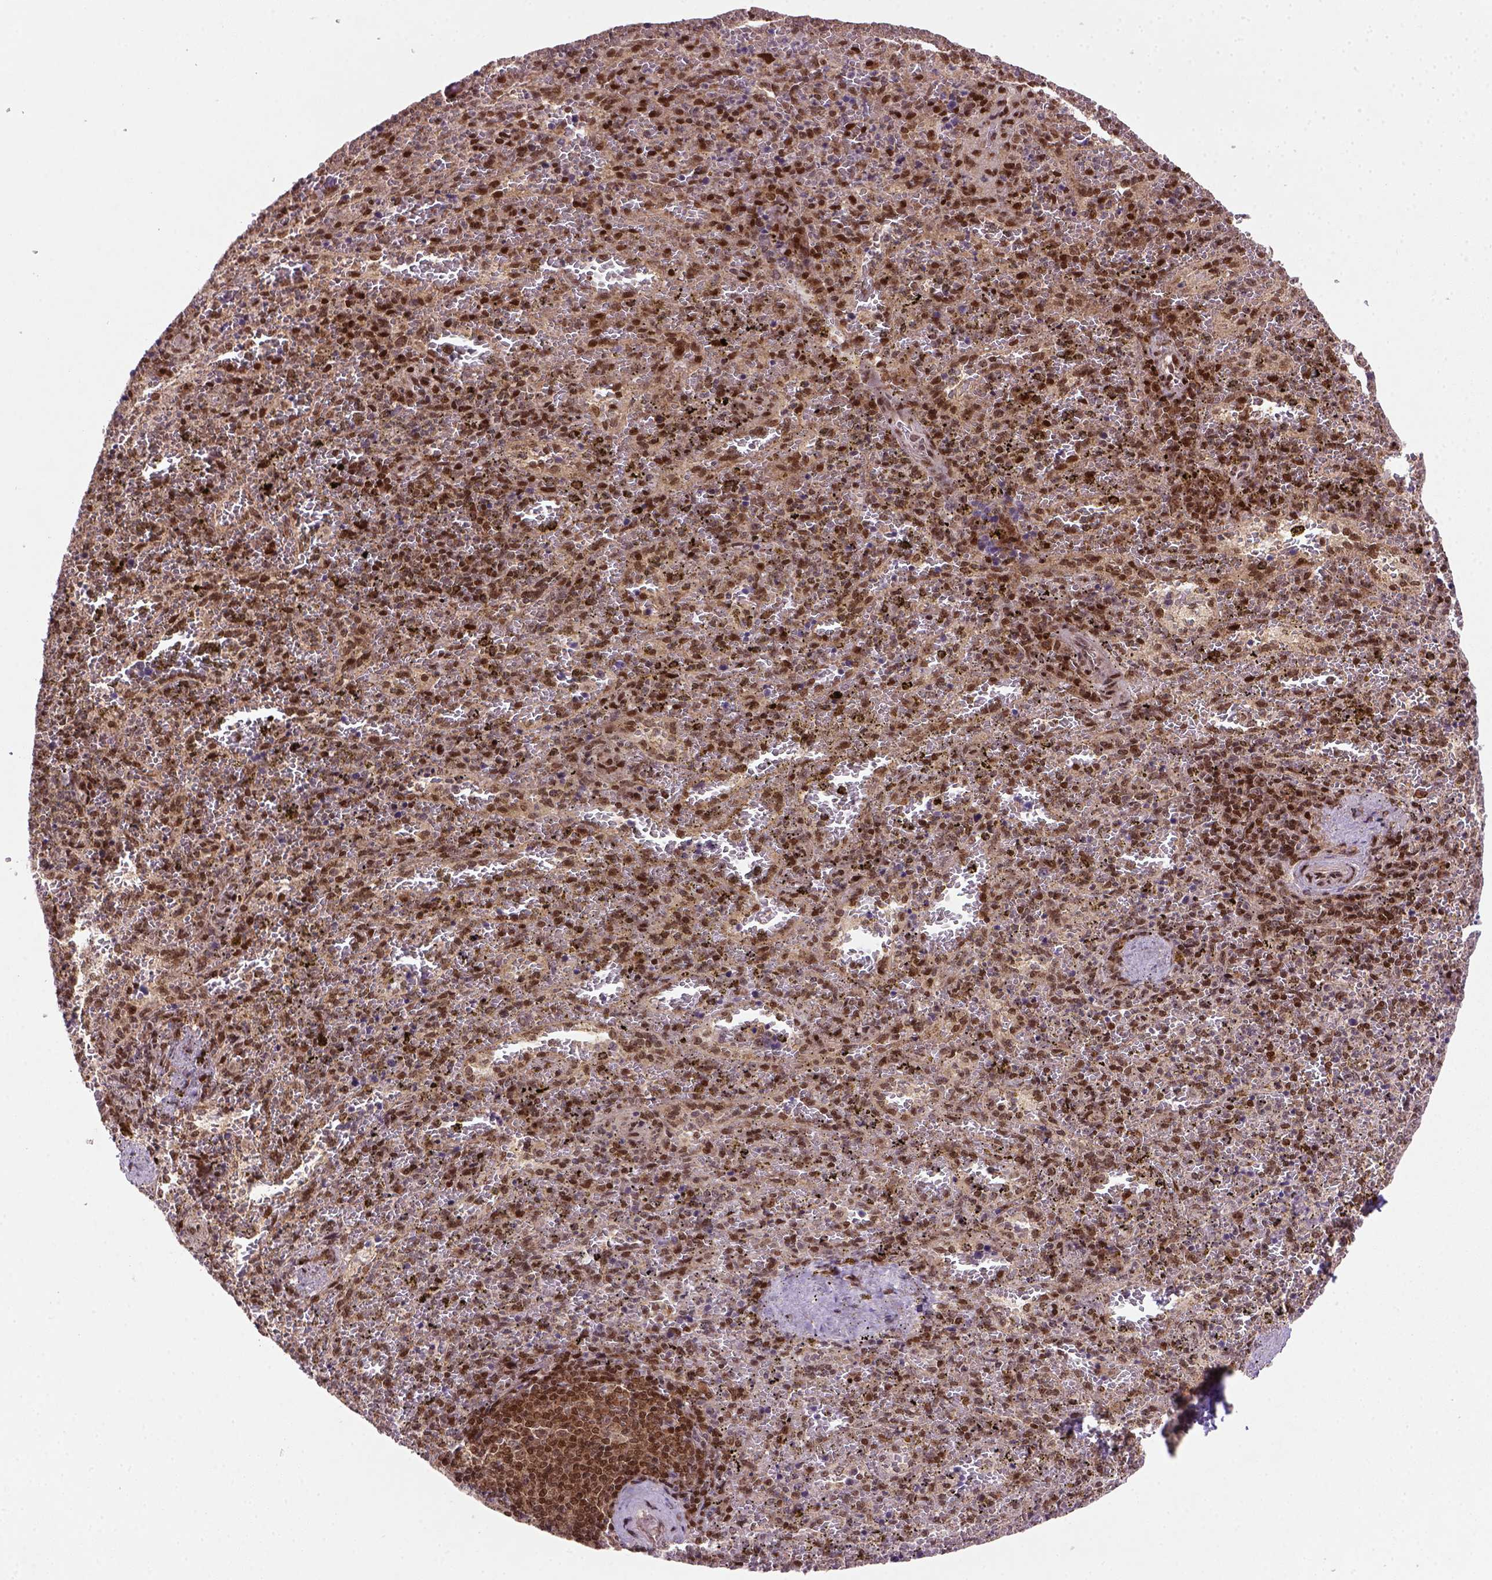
{"staining": {"intensity": "strong", "quantity": ">75%", "location": "nuclear"}, "tissue": "spleen", "cell_type": "Cells in red pulp", "image_type": "normal", "snomed": [{"axis": "morphology", "description": "Normal tissue, NOS"}, {"axis": "topography", "description": "Spleen"}], "caption": "Spleen stained with DAB immunohistochemistry demonstrates high levels of strong nuclear positivity in approximately >75% of cells in red pulp.", "gene": "MGMT", "patient": {"sex": "female", "age": 50}}